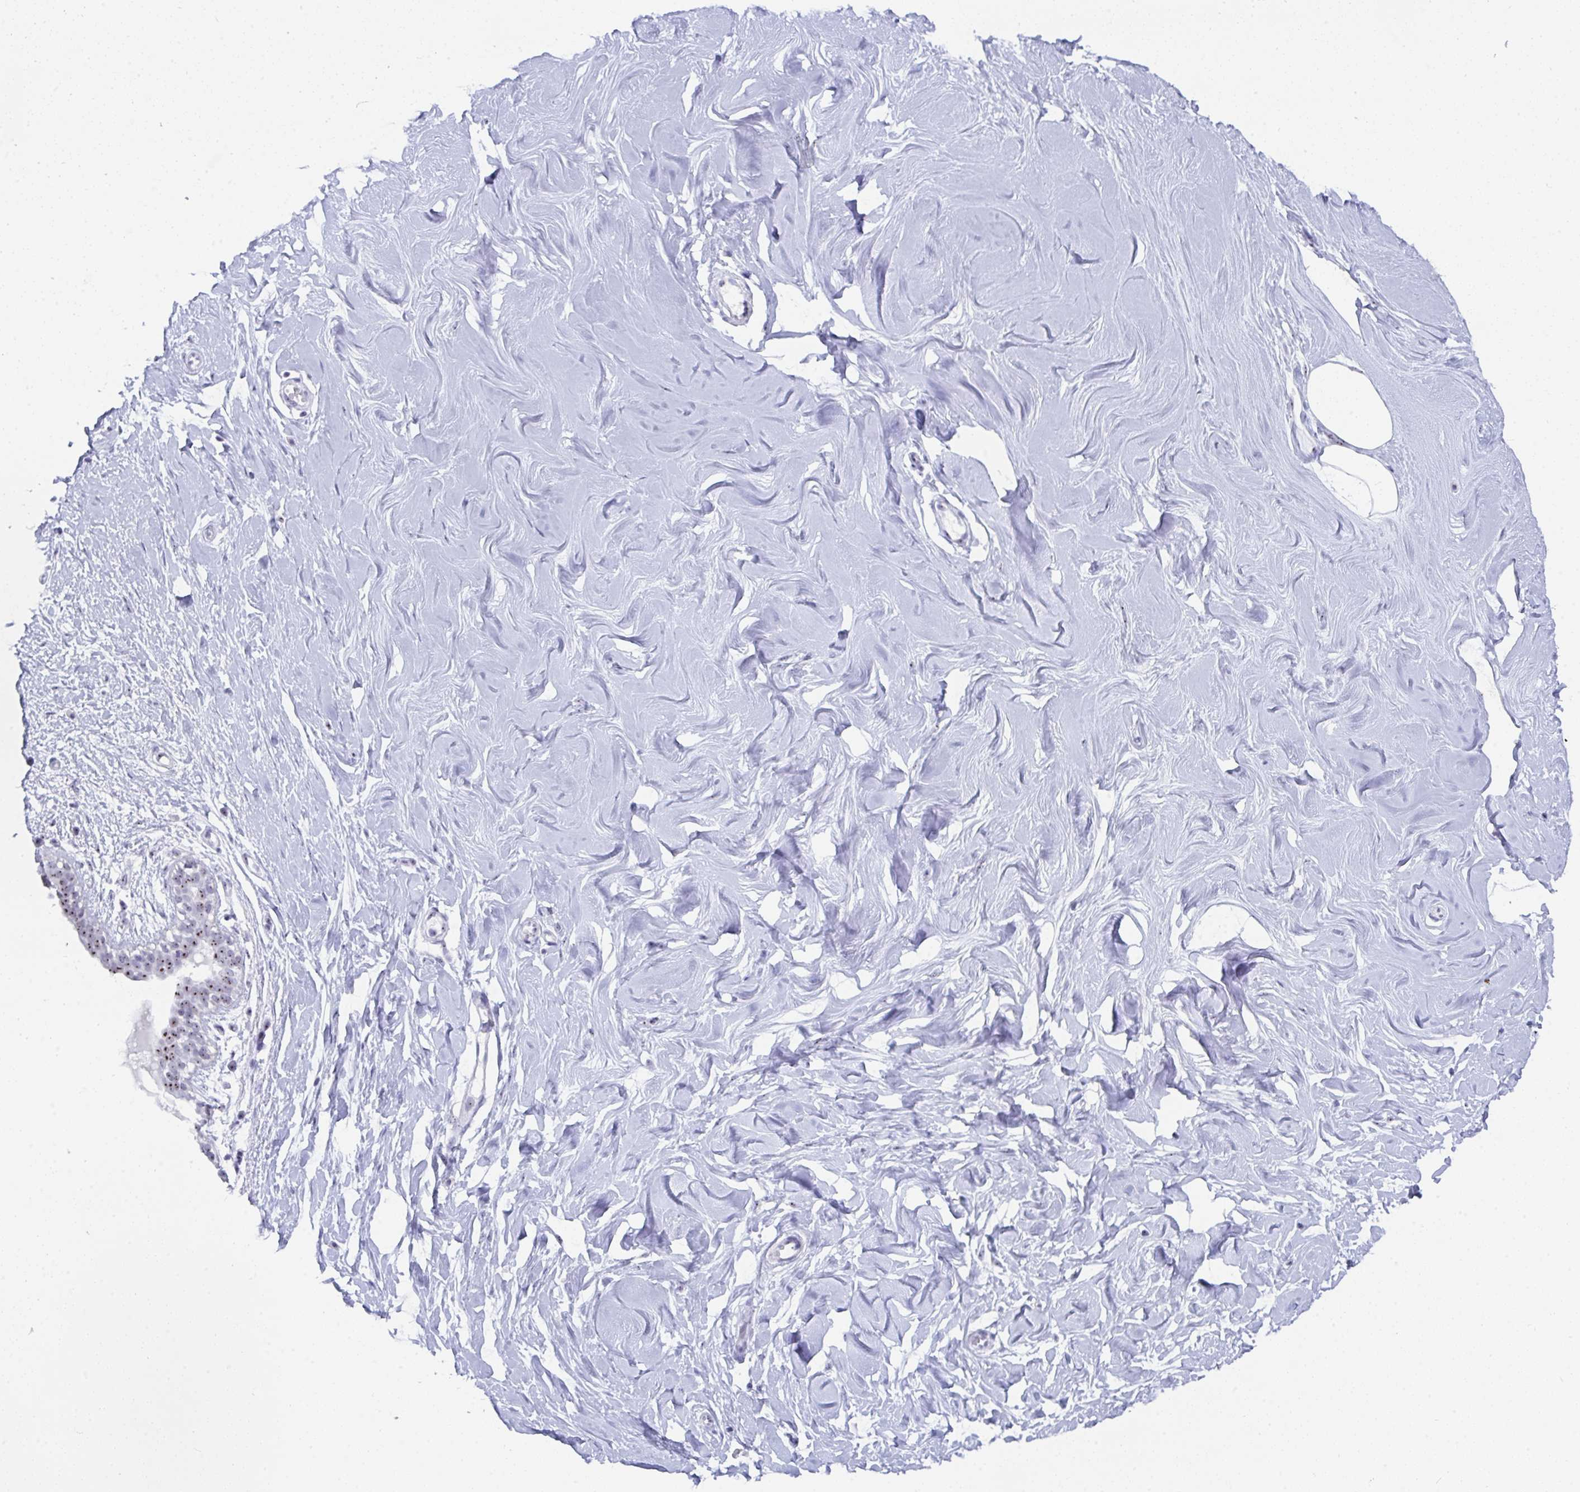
{"staining": {"intensity": "negative", "quantity": "none", "location": "none"}, "tissue": "breast", "cell_type": "Adipocytes", "image_type": "normal", "snomed": [{"axis": "morphology", "description": "Normal tissue, NOS"}, {"axis": "topography", "description": "Breast"}], "caption": "DAB (3,3'-diaminobenzidine) immunohistochemical staining of benign breast shows no significant expression in adipocytes. The staining is performed using DAB (3,3'-diaminobenzidine) brown chromogen with nuclei counter-stained in using hematoxylin.", "gene": "NOP10", "patient": {"sex": "female", "age": 27}}